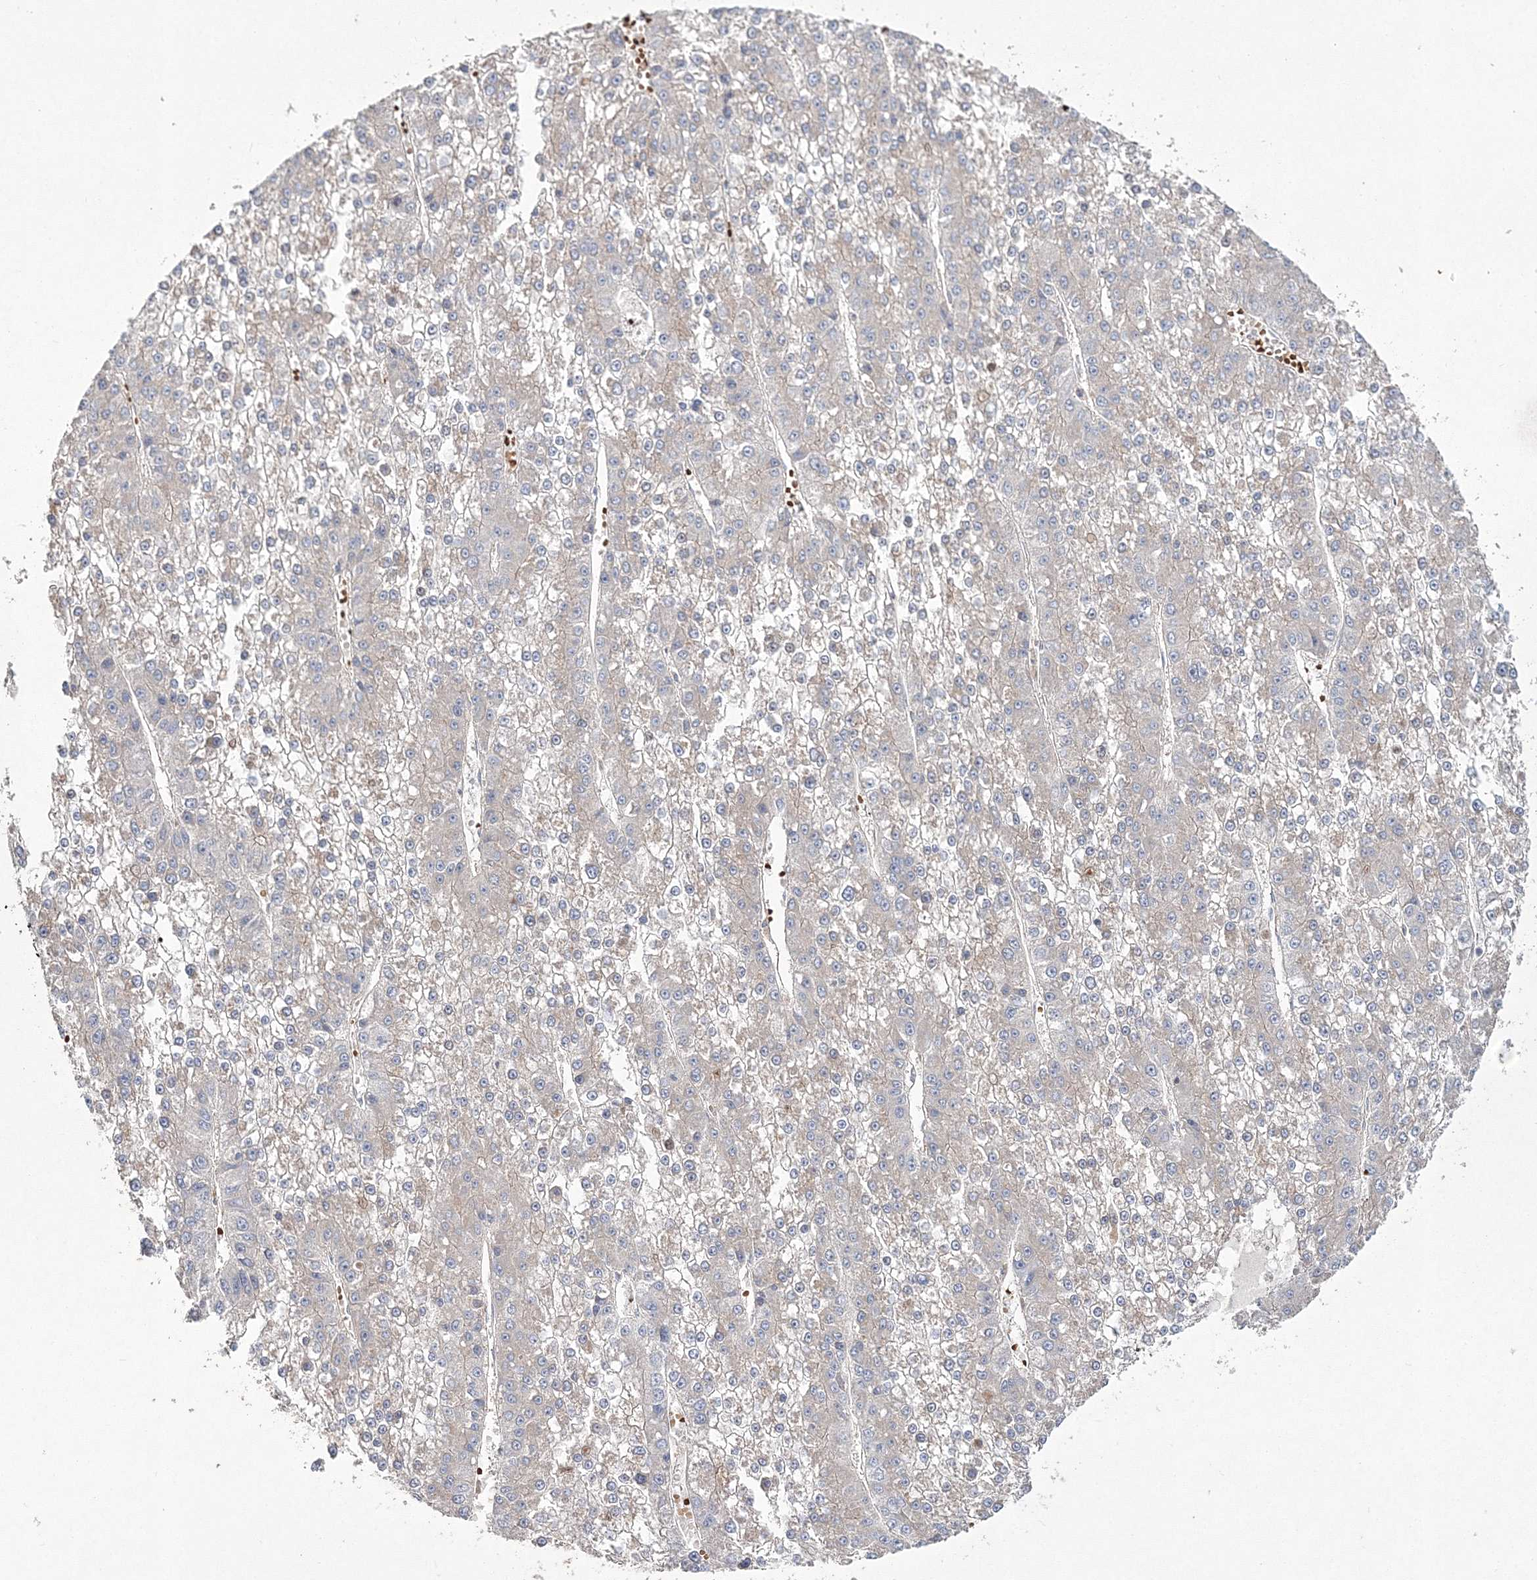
{"staining": {"intensity": "negative", "quantity": "none", "location": "none"}, "tissue": "liver cancer", "cell_type": "Tumor cells", "image_type": "cancer", "snomed": [{"axis": "morphology", "description": "Carcinoma, Hepatocellular, NOS"}, {"axis": "topography", "description": "Liver"}], "caption": "Human liver cancer (hepatocellular carcinoma) stained for a protein using immunohistochemistry reveals no staining in tumor cells.", "gene": "ZSWIM6", "patient": {"sex": "female", "age": 73}}